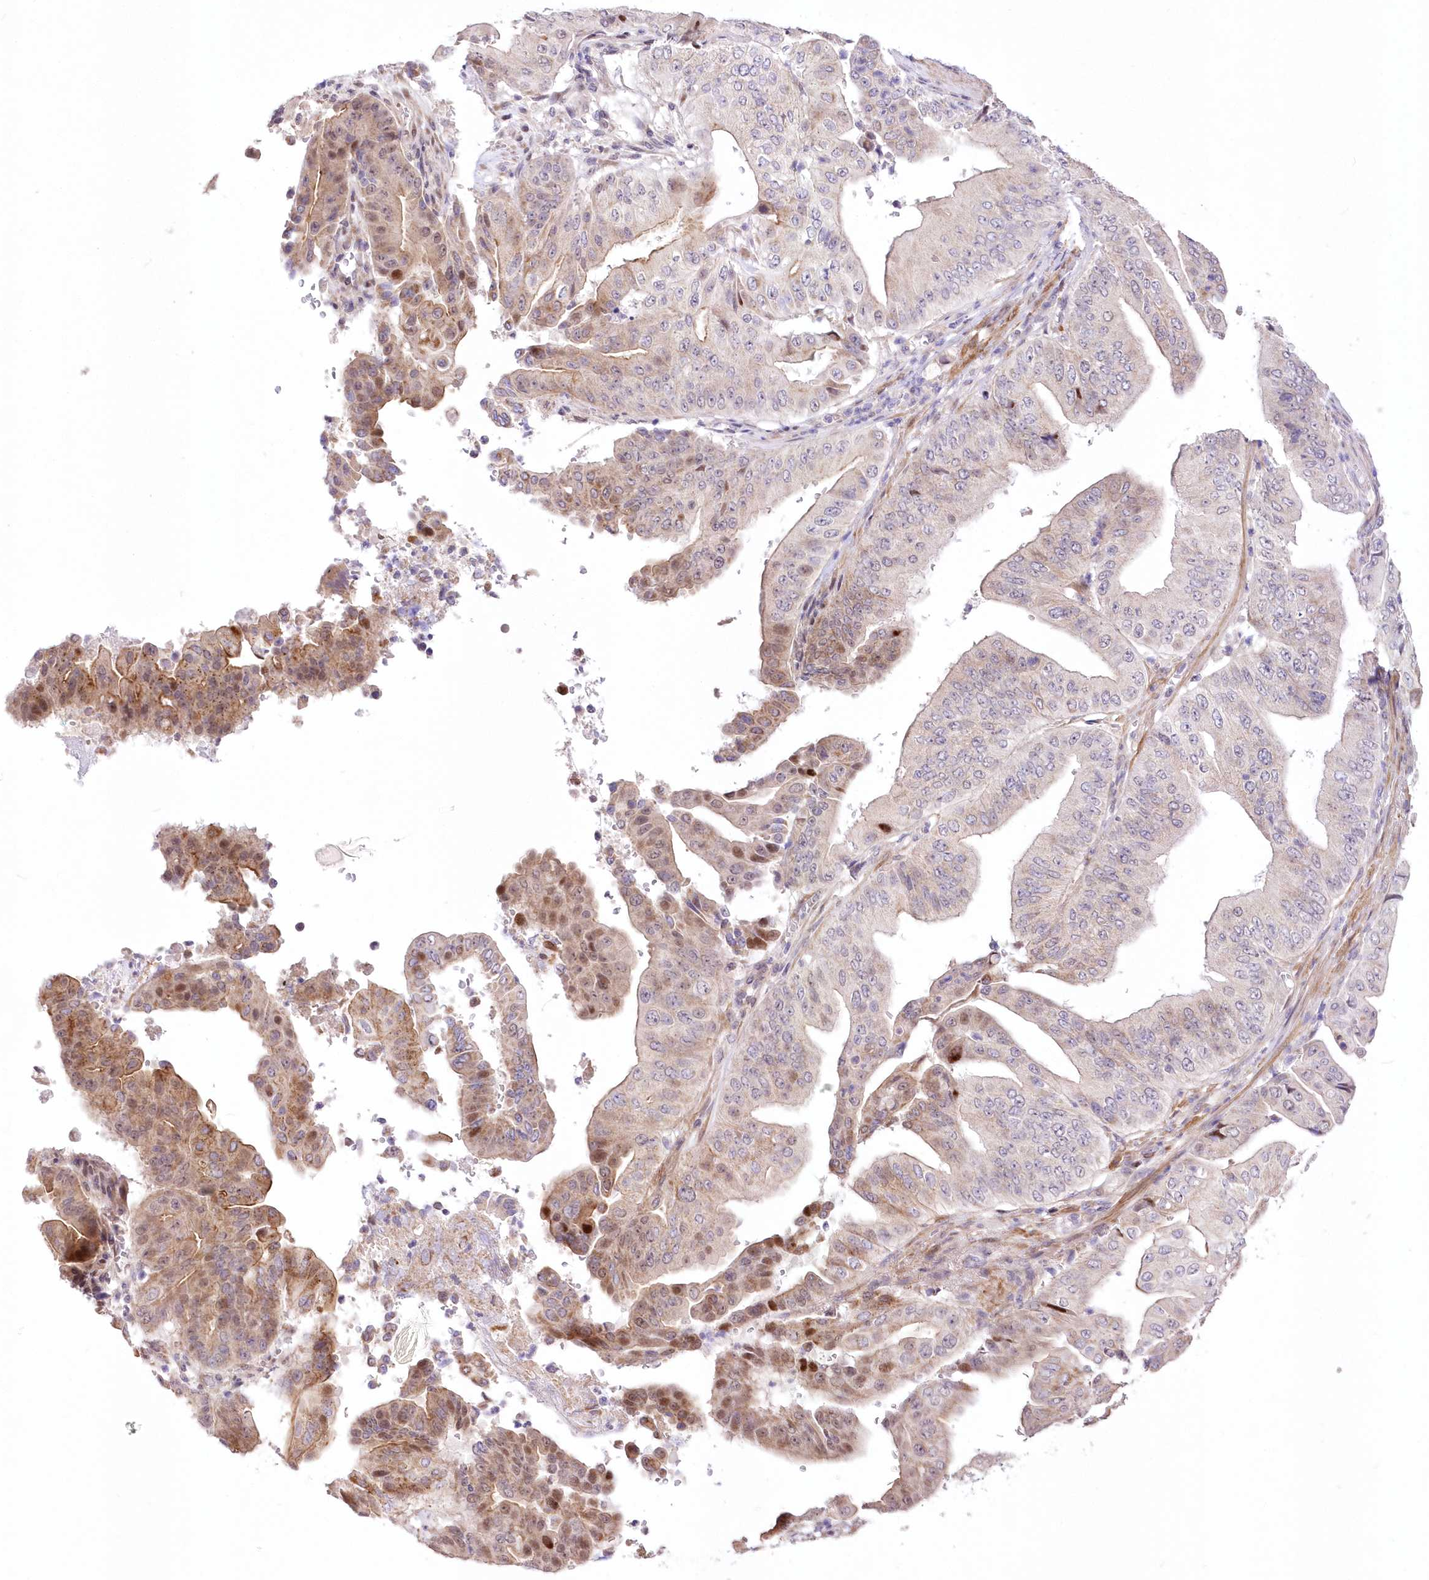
{"staining": {"intensity": "moderate", "quantity": "25%-75%", "location": "cytoplasmic/membranous,nuclear"}, "tissue": "pancreatic cancer", "cell_type": "Tumor cells", "image_type": "cancer", "snomed": [{"axis": "morphology", "description": "Adenocarcinoma, NOS"}, {"axis": "topography", "description": "Pancreas"}], "caption": "Immunohistochemical staining of pancreatic adenocarcinoma displays medium levels of moderate cytoplasmic/membranous and nuclear protein staining in about 25%-75% of tumor cells.", "gene": "FAM241B", "patient": {"sex": "female", "age": 77}}